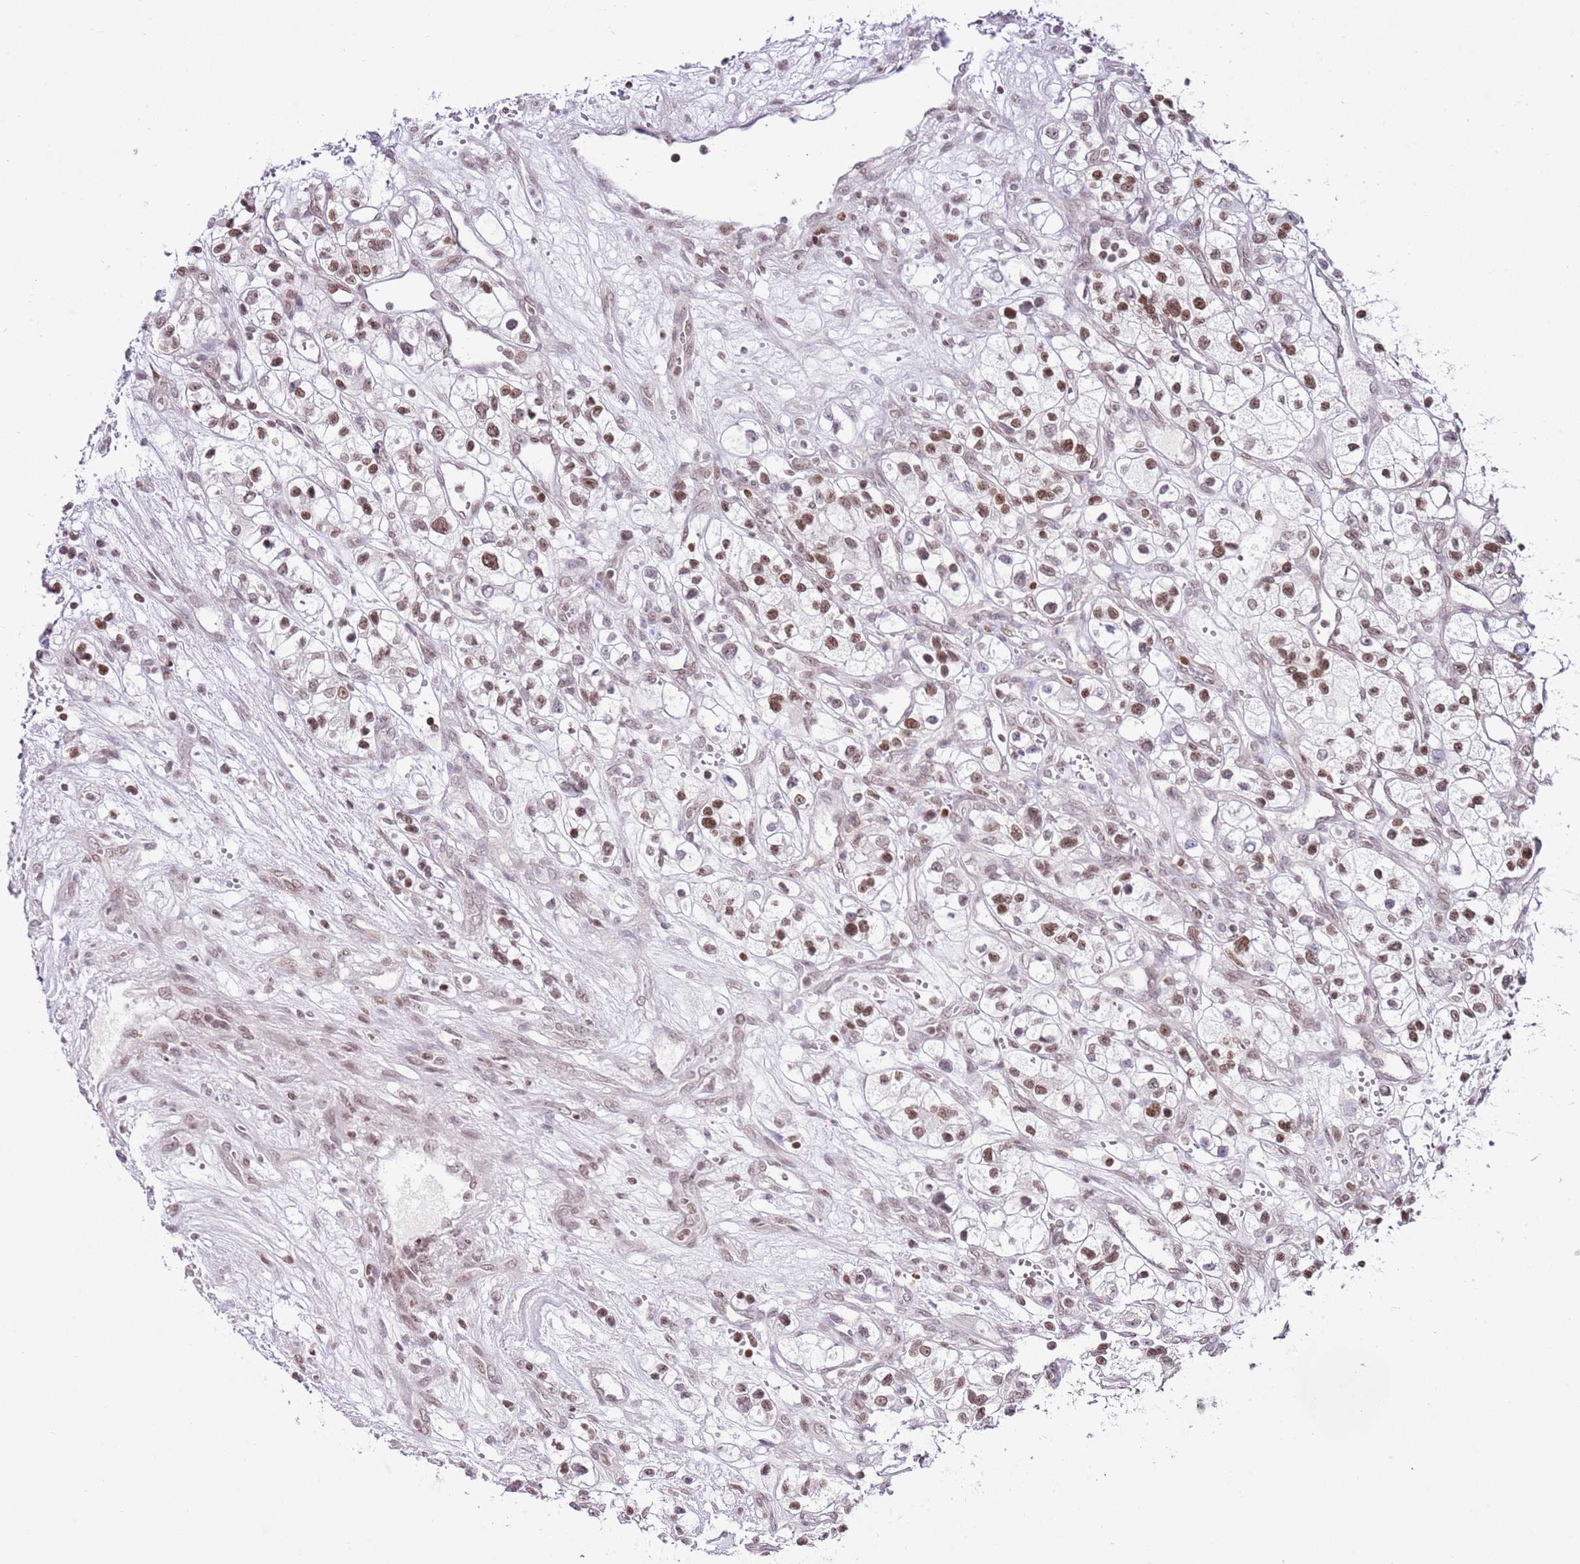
{"staining": {"intensity": "moderate", "quantity": ">75%", "location": "nuclear"}, "tissue": "renal cancer", "cell_type": "Tumor cells", "image_type": "cancer", "snomed": [{"axis": "morphology", "description": "Adenocarcinoma, NOS"}, {"axis": "topography", "description": "Kidney"}], "caption": "Human renal cancer (adenocarcinoma) stained with a brown dye demonstrates moderate nuclear positive staining in approximately >75% of tumor cells.", "gene": "SELENOH", "patient": {"sex": "female", "age": 57}}